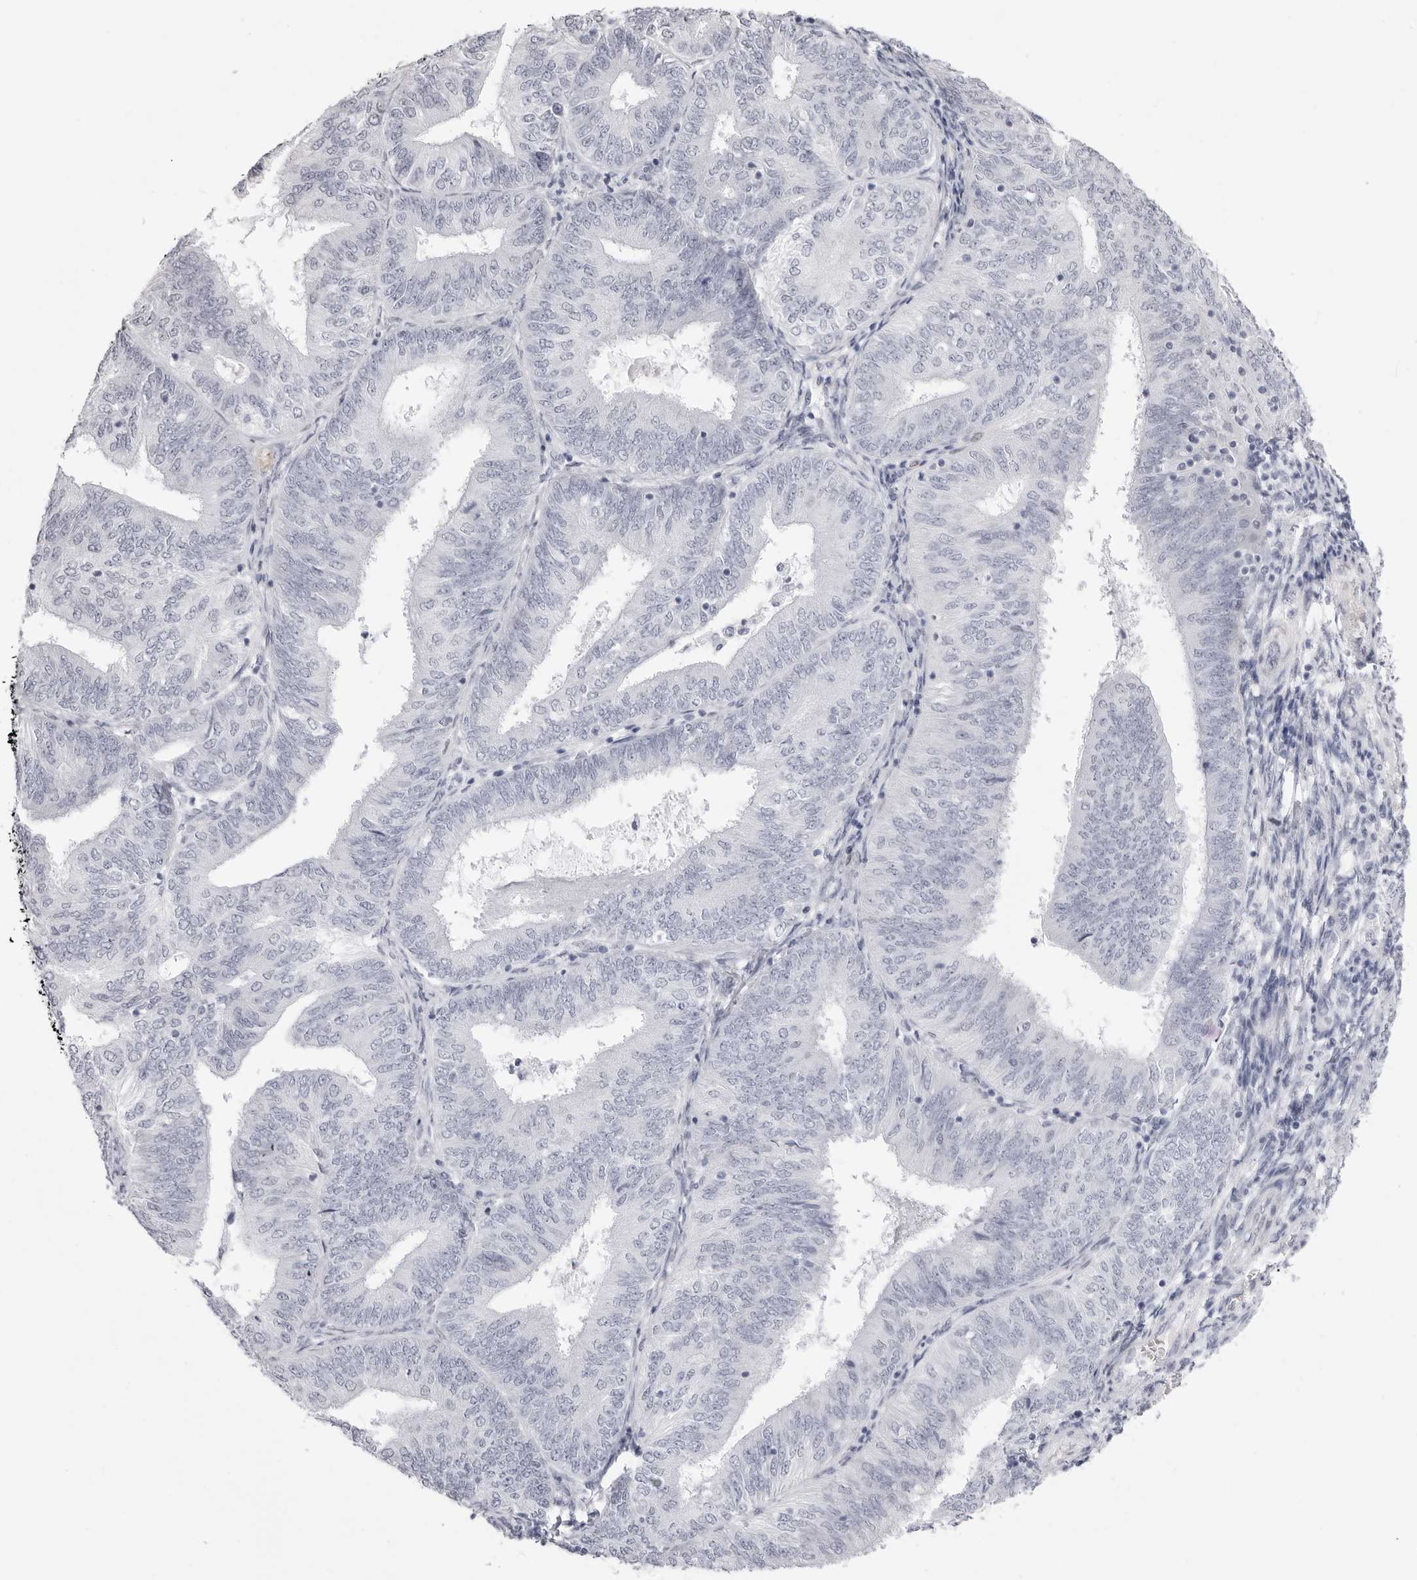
{"staining": {"intensity": "negative", "quantity": "none", "location": "none"}, "tissue": "endometrial cancer", "cell_type": "Tumor cells", "image_type": "cancer", "snomed": [{"axis": "morphology", "description": "Adenocarcinoma, NOS"}, {"axis": "topography", "description": "Endometrium"}], "caption": "Immunohistochemistry (IHC) of endometrial cancer shows no staining in tumor cells. (DAB (3,3'-diaminobenzidine) IHC visualized using brightfield microscopy, high magnification).", "gene": "TSSK1B", "patient": {"sex": "female", "age": 58}}